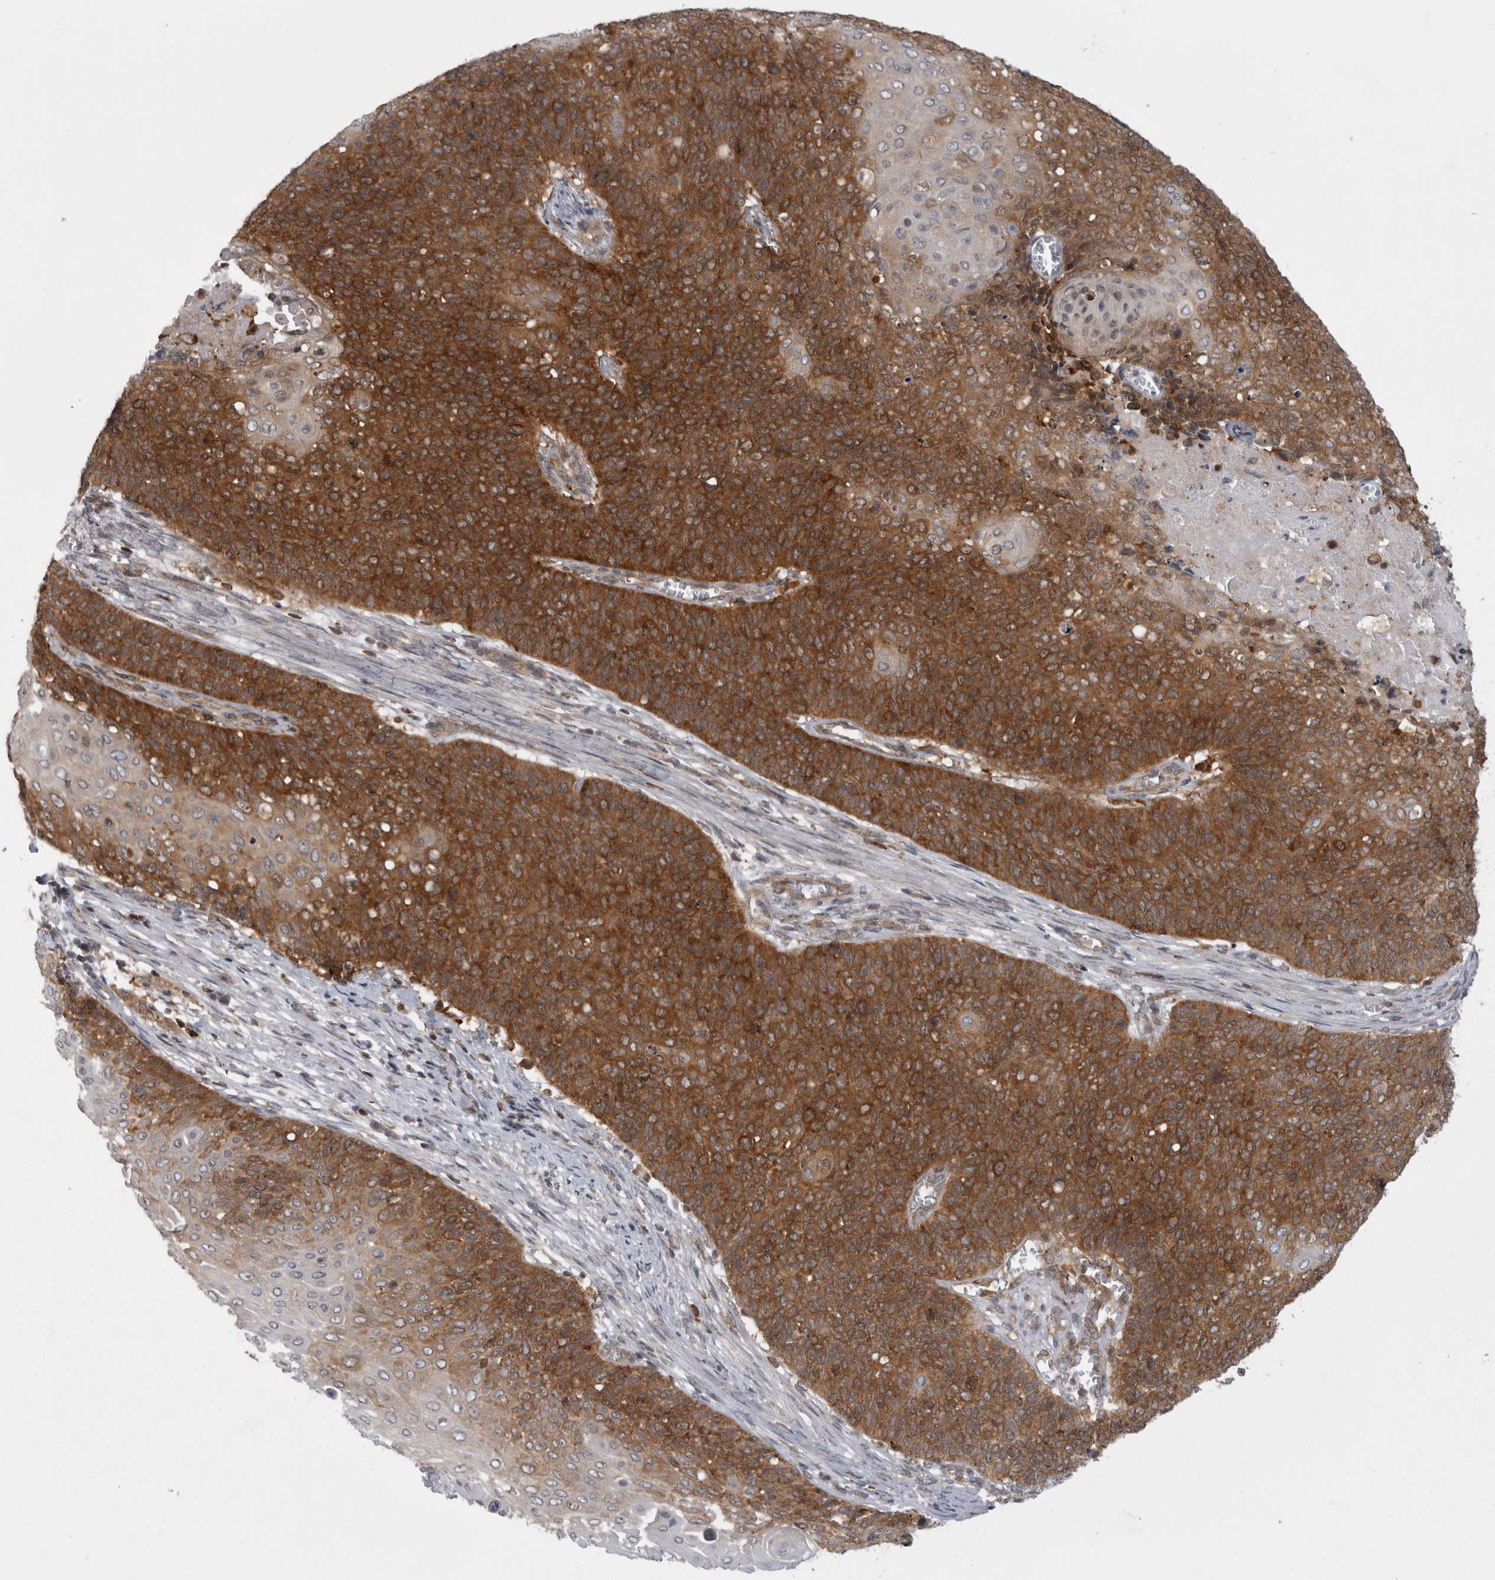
{"staining": {"intensity": "strong", "quantity": ">75%", "location": "cytoplasmic/membranous"}, "tissue": "cervical cancer", "cell_type": "Tumor cells", "image_type": "cancer", "snomed": [{"axis": "morphology", "description": "Squamous cell carcinoma, NOS"}, {"axis": "topography", "description": "Cervix"}], "caption": "There is high levels of strong cytoplasmic/membranous expression in tumor cells of cervical squamous cell carcinoma, as demonstrated by immunohistochemical staining (brown color).", "gene": "CACYBP", "patient": {"sex": "female", "age": 39}}